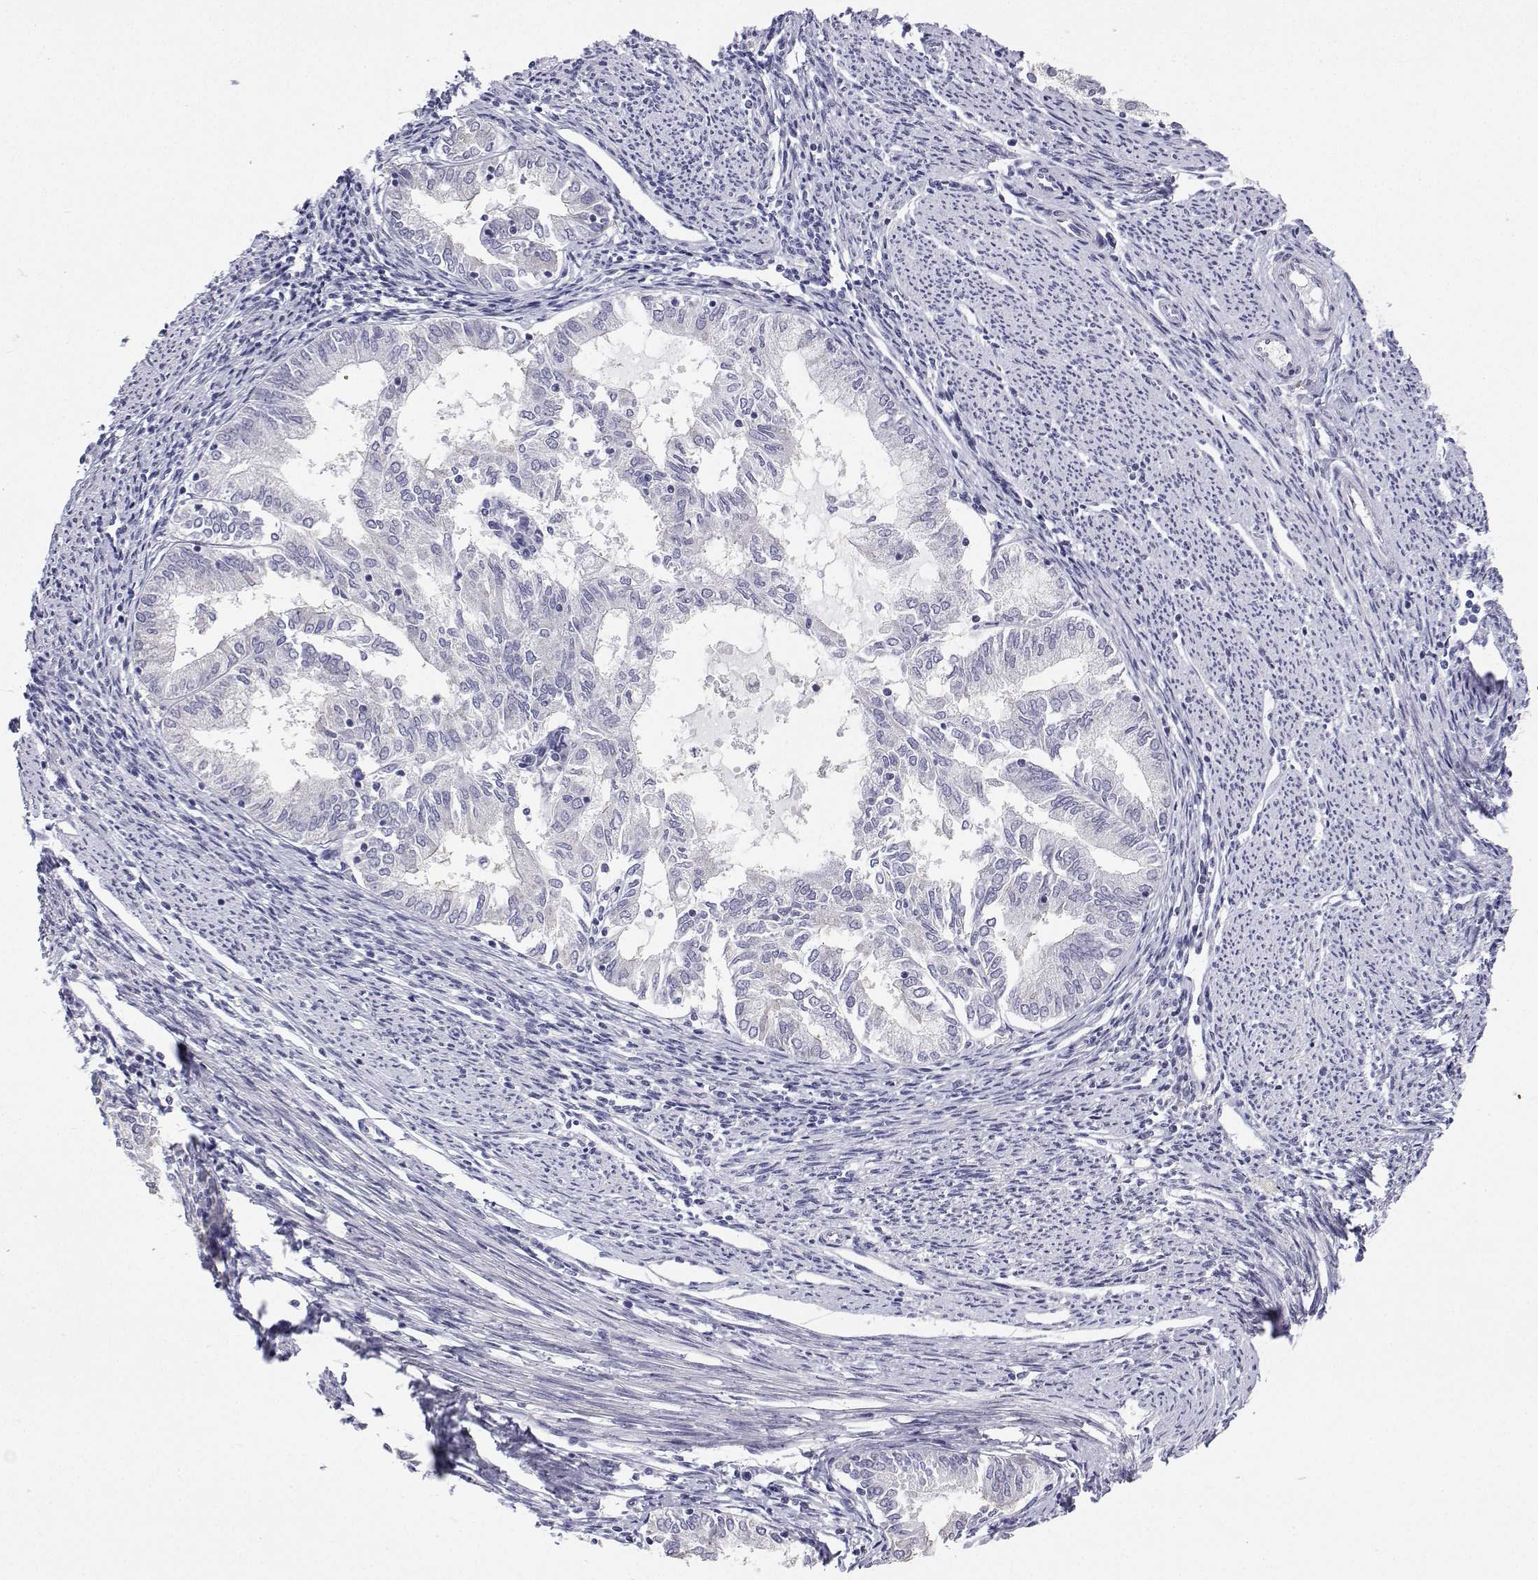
{"staining": {"intensity": "negative", "quantity": "none", "location": "none"}, "tissue": "endometrial cancer", "cell_type": "Tumor cells", "image_type": "cancer", "snomed": [{"axis": "morphology", "description": "Adenocarcinoma, NOS"}, {"axis": "topography", "description": "Endometrium"}], "caption": "Immunohistochemistry (IHC) micrograph of neoplastic tissue: human adenocarcinoma (endometrial) stained with DAB (3,3'-diaminobenzidine) exhibits no significant protein expression in tumor cells.", "gene": "ANKRD65", "patient": {"sex": "female", "age": 79}}